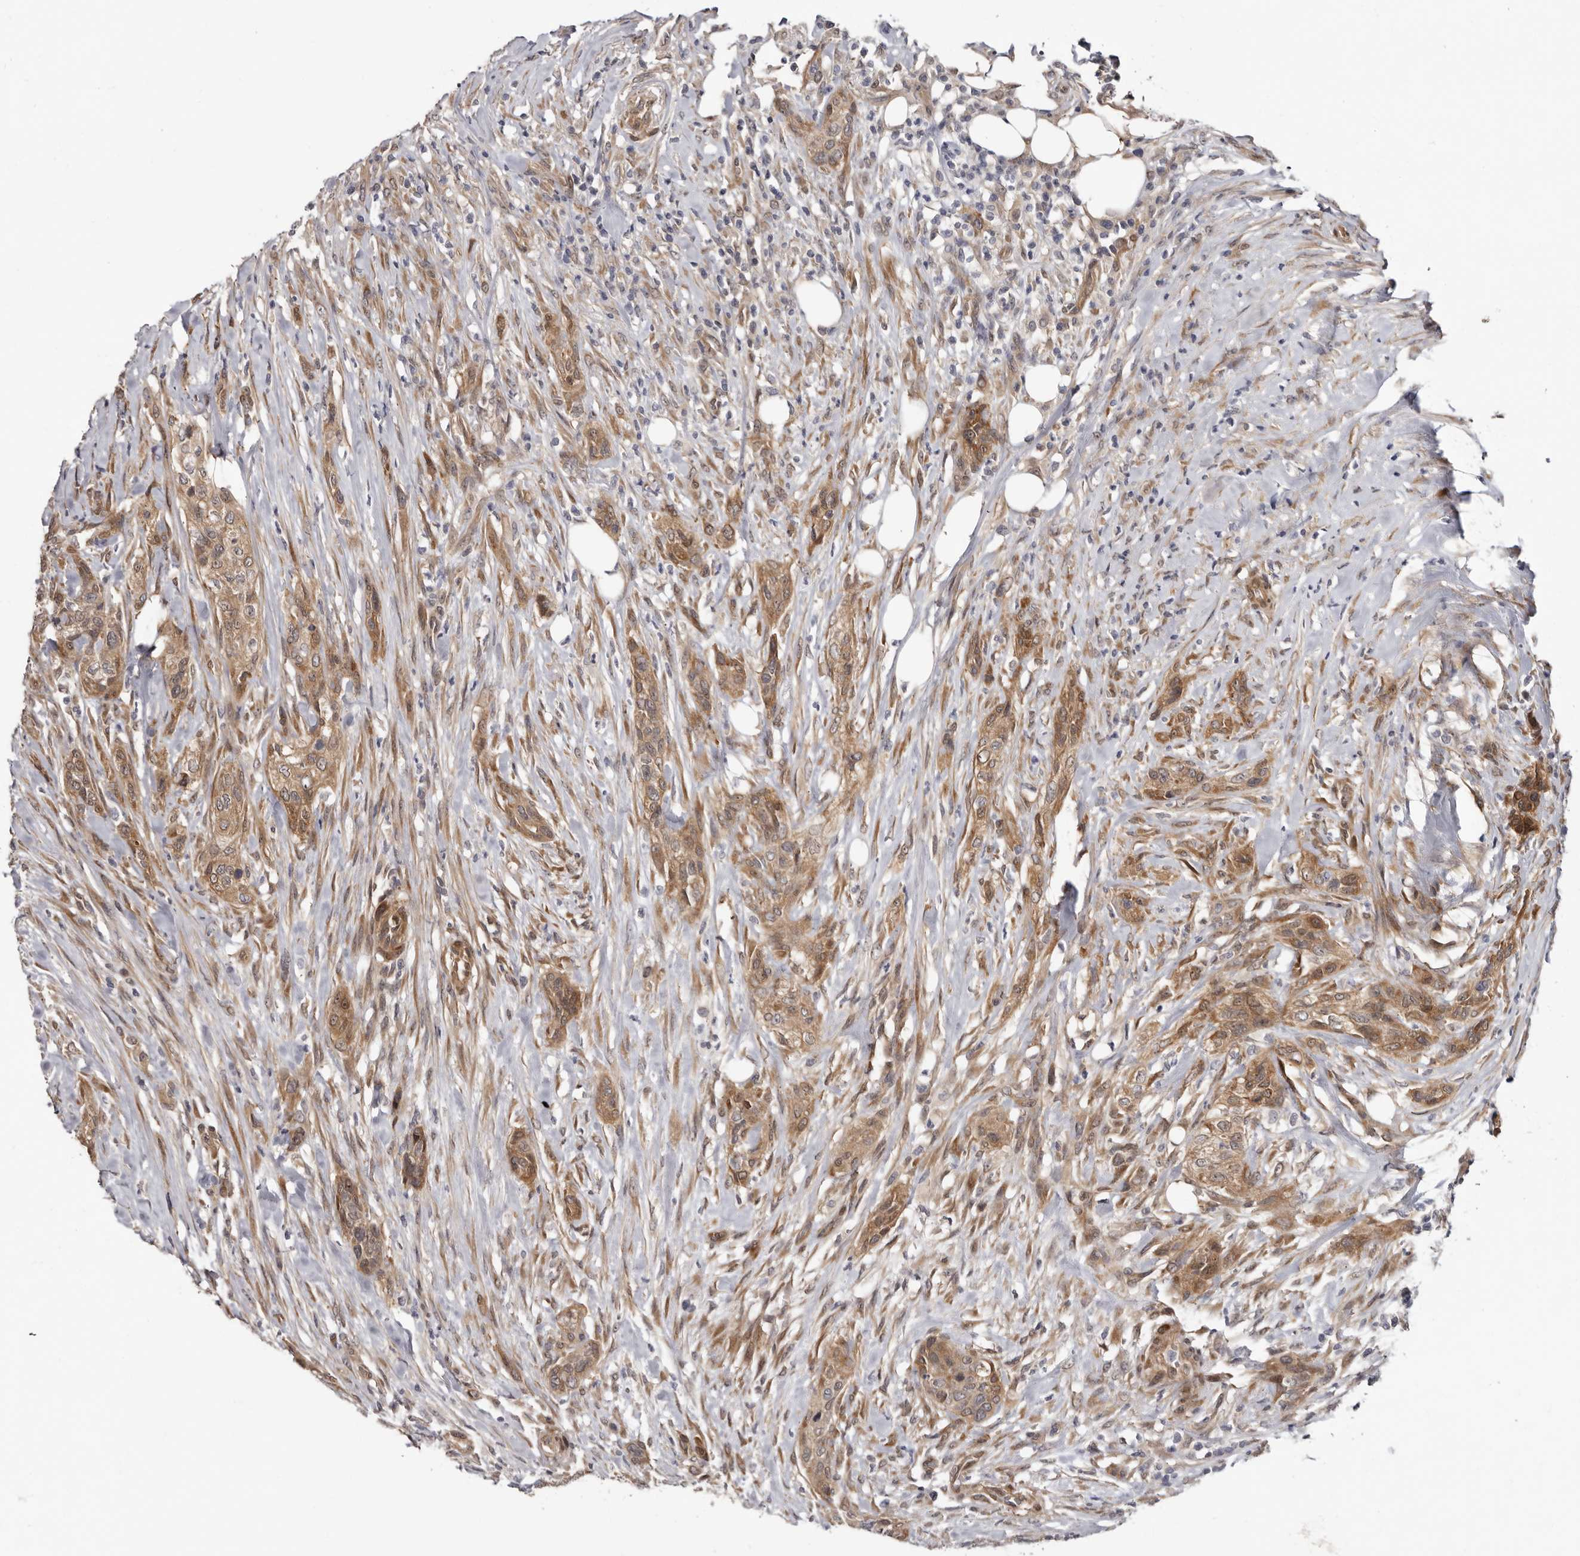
{"staining": {"intensity": "moderate", "quantity": ">75%", "location": "cytoplasmic/membranous"}, "tissue": "urothelial cancer", "cell_type": "Tumor cells", "image_type": "cancer", "snomed": [{"axis": "morphology", "description": "Urothelial carcinoma, High grade"}, {"axis": "topography", "description": "Urinary bladder"}], "caption": "High-grade urothelial carcinoma was stained to show a protein in brown. There is medium levels of moderate cytoplasmic/membranous expression in approximately >75% of tumor cells. (DAB (3,3'-diaminobenzidine) = brown stain, brightfield microscopy at high magnification).", "gene": "SBDS", "patient": {"sex": "male", "age": 35}}